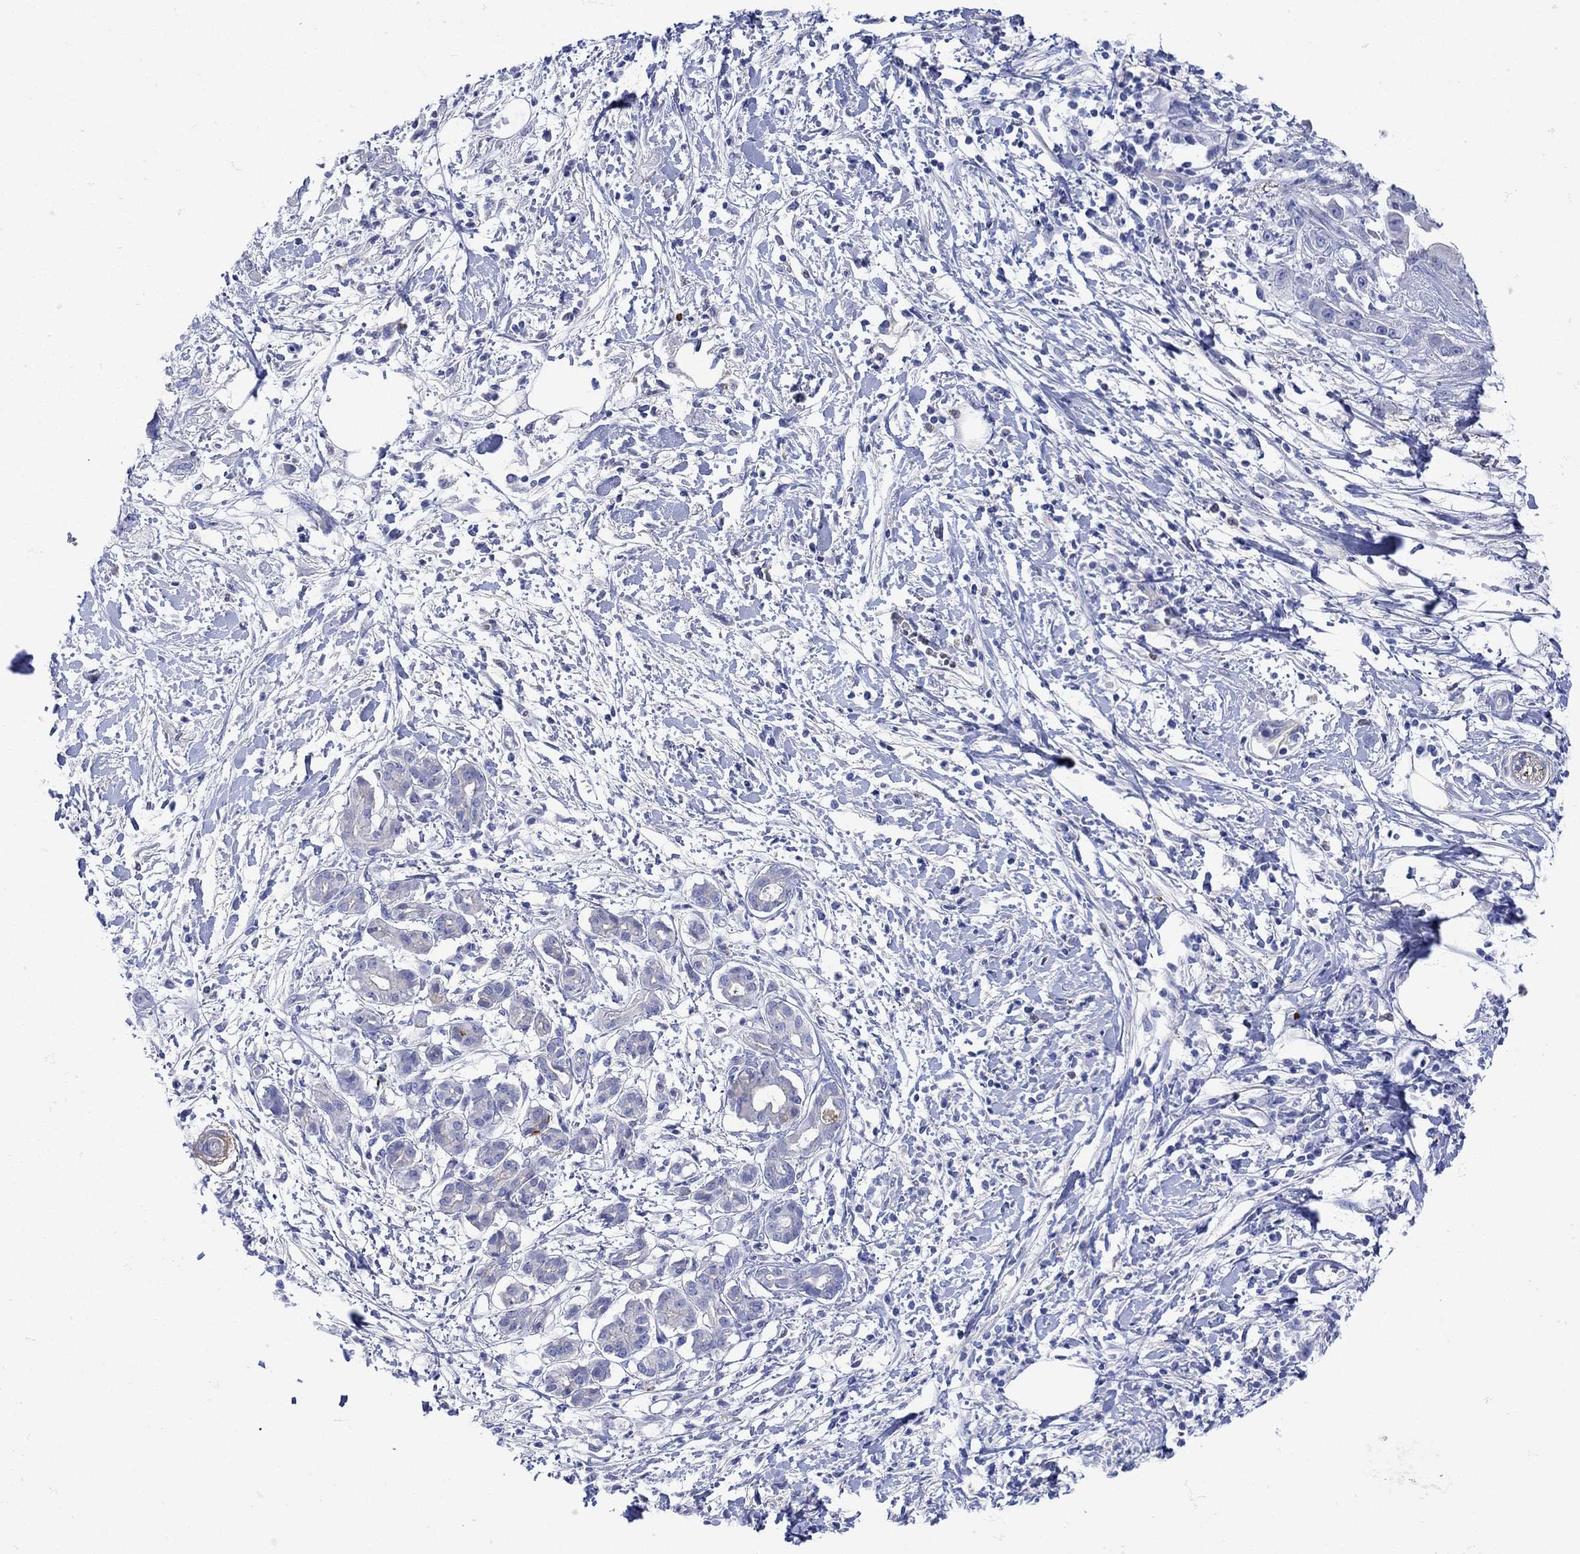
{"staining": {"intensity": "negative", "quantity": "none", "location": "none"}, "tissue": "pancreatic cancer", "cell_type": "Tumor cells", "image_type": "cancer", "snomed": [{"axis": "morphology", "description": "Adenocarcinoma, NOS"}, {"axis": "topography", "description": "Pancreas"}], "caption": "Tumor cells show no significant expression in pancreatic adenocarcinoma.", "gene": "ANKMY1", "patient": {"sex": "male", "age": 72}}